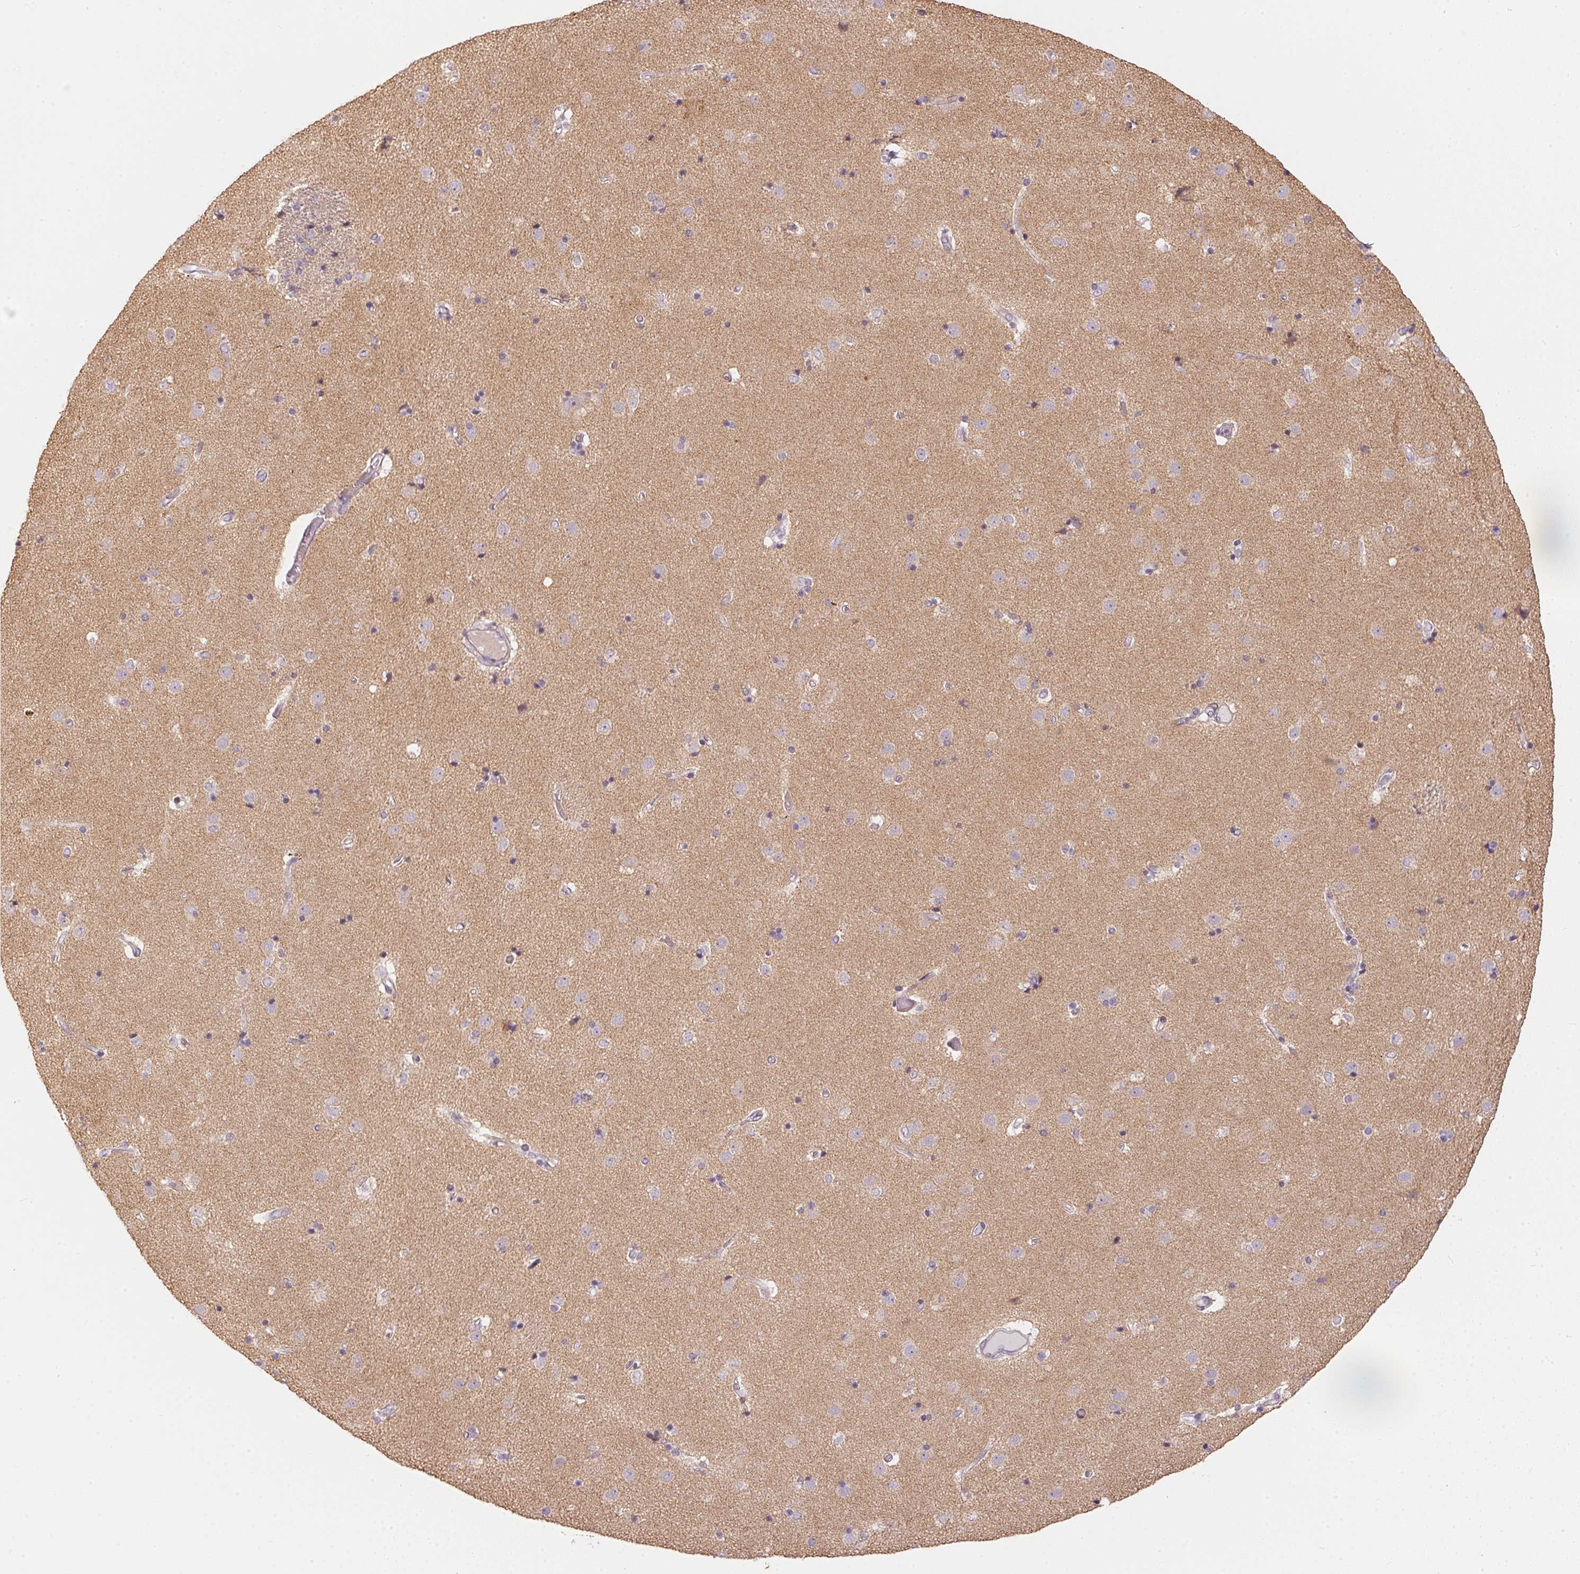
{"staining": {"intensity": "negative", "quantity": "none", "location": "none"}, "tissue": "caudate", "cell_type": "Glial cells", "image_type": "normal", "snomed": [{"axis": "morphology", "description": "Normal tissue, NOS"}, {"axis": "topography", "description": "Lateral ventricle wall"}], "caption": "There is no significant staining in glial cells of caudate. (Immunohistochemistry (ihc), brightfield microscopy, high magnification).", "gene": "GDAP1L1", "patient": {"sex": "female", "age": 71}}